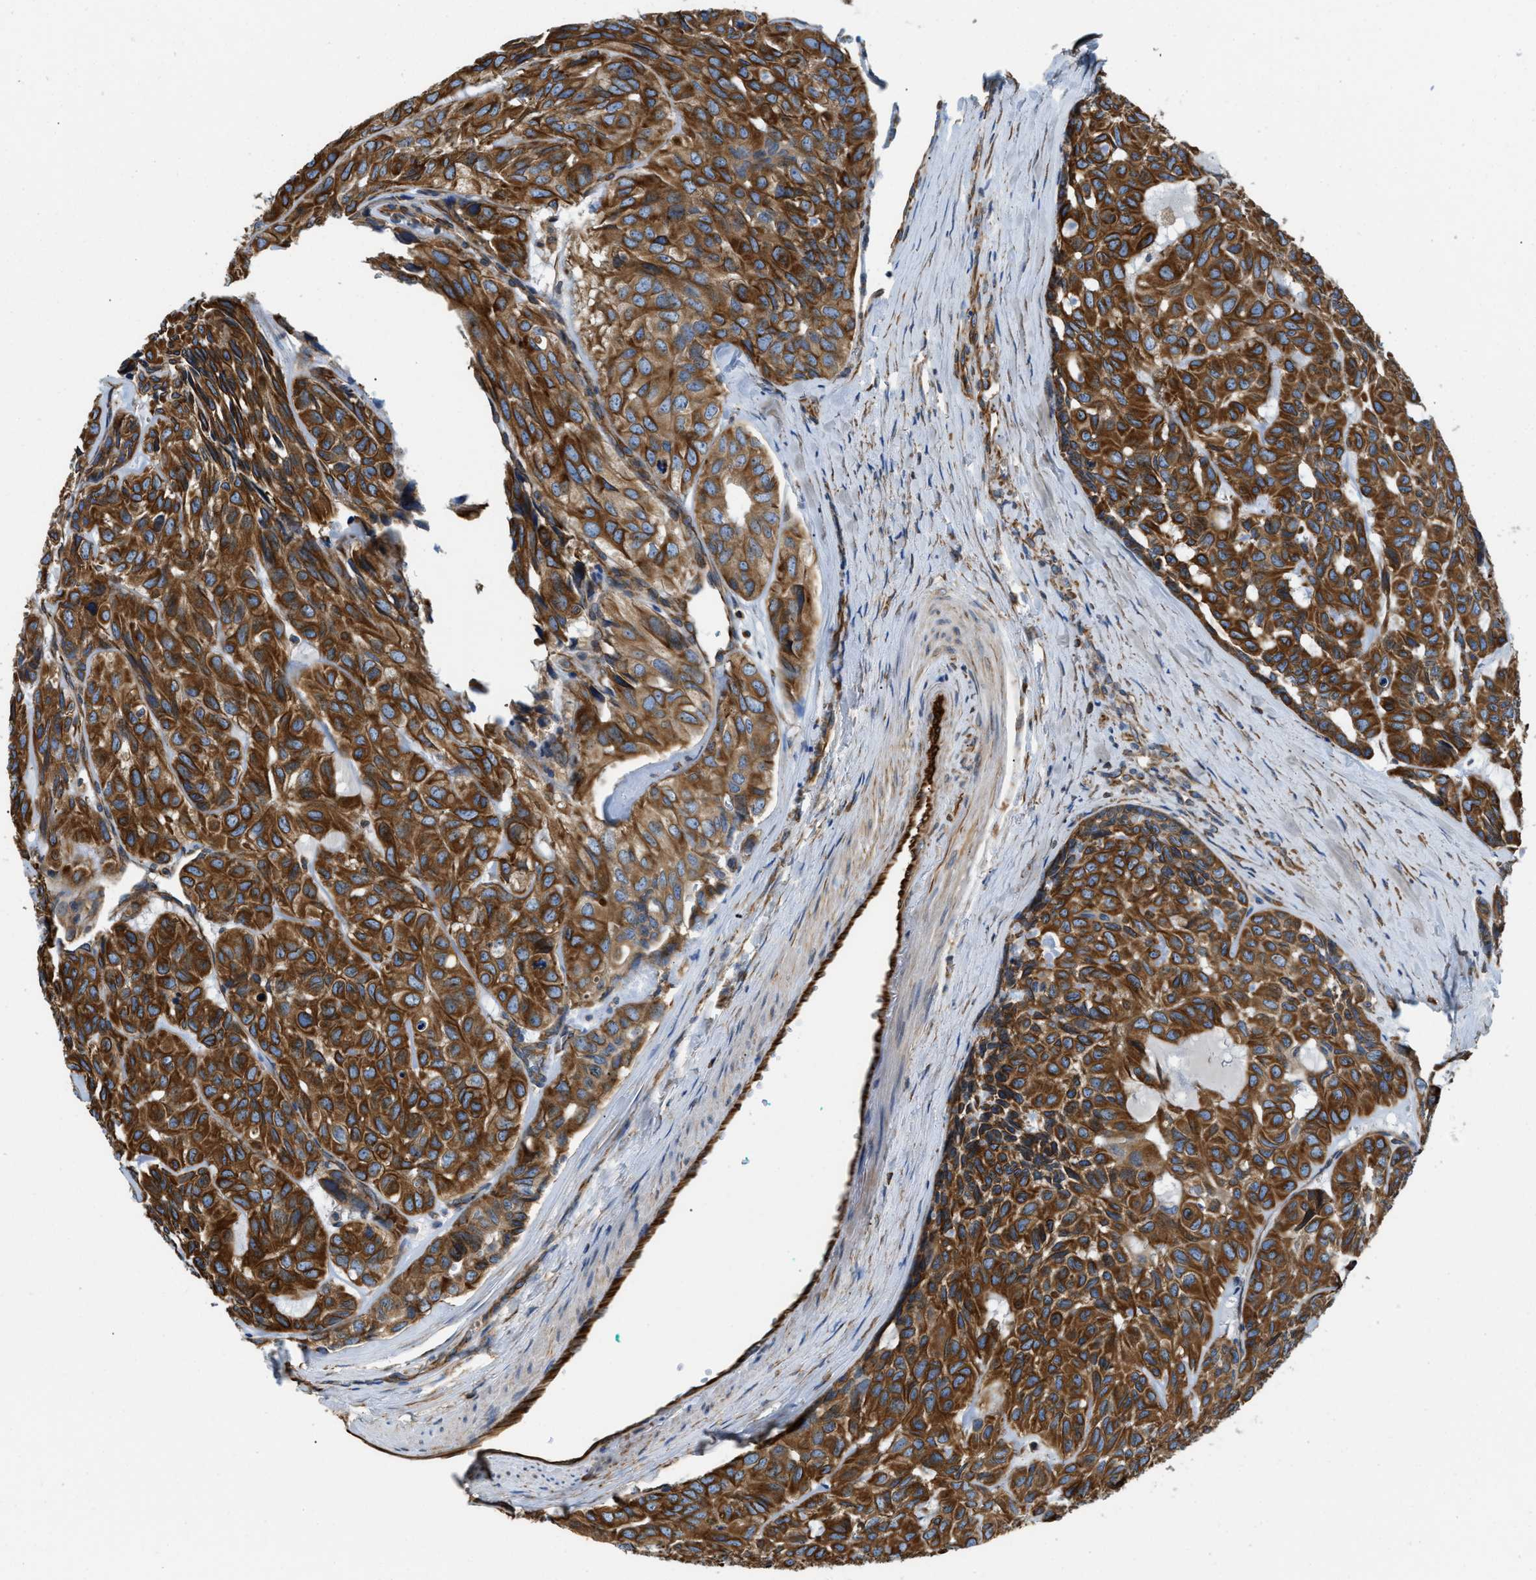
{"staining": {"intensity": "strong", "quantity": ">75%", "location": "cytoplasmic/membranous"}, "tissue": "head and neck cancer", "cell_type": "Tumor cells", "image_type": "cancer", "snomed": [{"axis": "morphology", "description": "Adenocarcinoma, NOS"}, {"axis": "topography", "description": "Salivary gland, NOS"}, {"axis": "topography", "description": "Head-Neck"}], "caption": "Head and neck adenocarcinoma tissue displays strong cytoplasmic/membranous positivity in about >75% of tumor cells, visualized by immunohistochemistry. (brown staining indicates protein expression, while blue staining denotes nuclei).", "gene": "HSD17B12", "patient": {"sex": "female", "age": 76}}